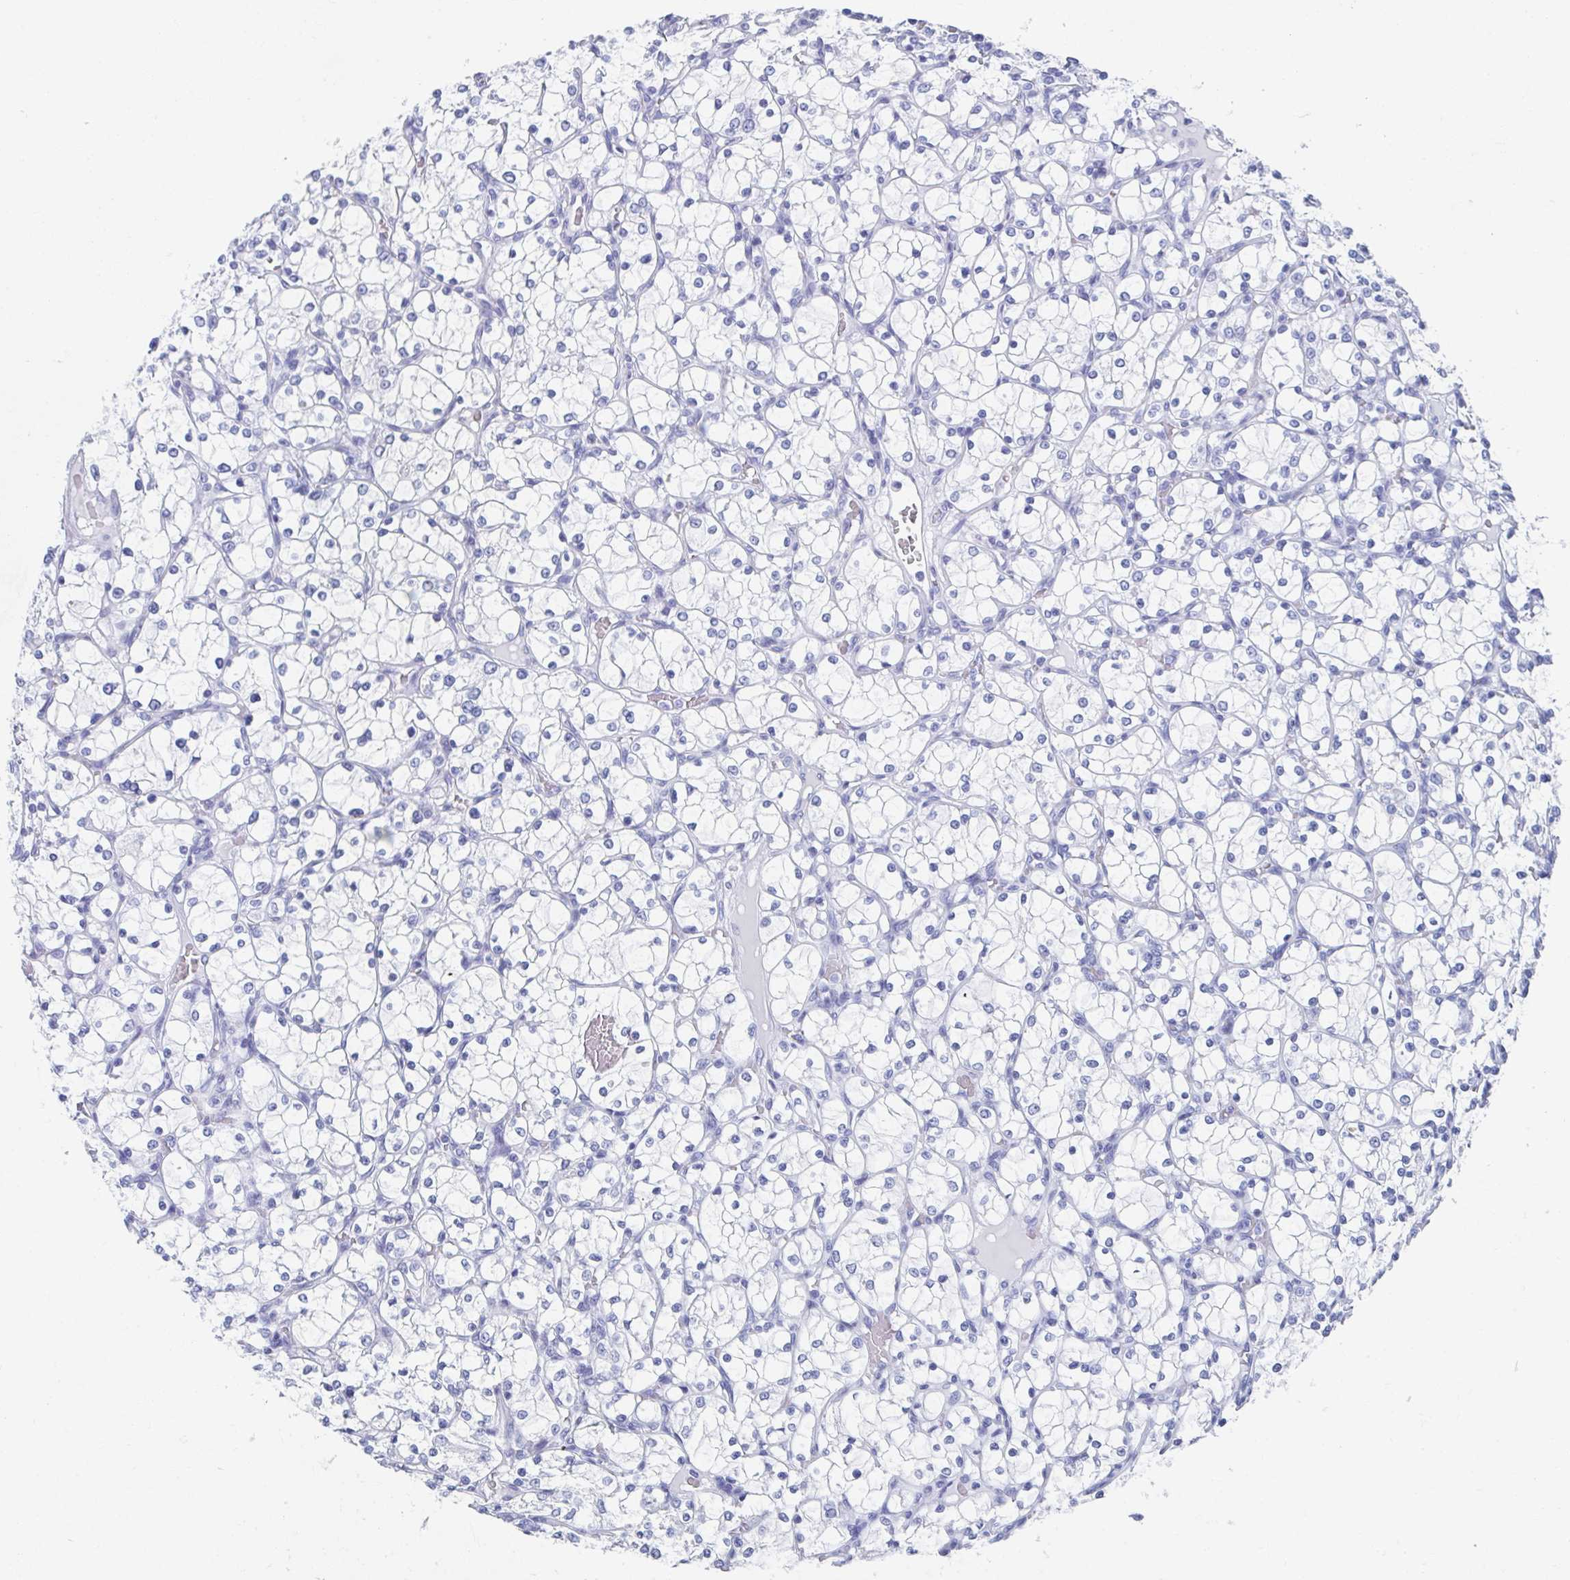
{"staining": {"intensity": "negative", "quantity": "none", "location": "none"}, "tissue": "renal cancer", "cell_type": "Tumor cells", "image_type": "cancer", "snomed": [{"axis": "morphology", "description": "Adenocarcinoma, NOS"}, {"axis": "topography", "description": "Kidney"}], "caption": "An IHC micrograph of adenocarcinoma (renal) is shown. There is no staining in tumor cells of adenocarcinoma (renal). Brightfield microscopy of IHC stained with DAB (3,3'-diaminobenzidine) (brown) and hematoxylin (blue), captured at high magnification.", "gene": "HDGFL1", "patient": {"sex": "female", "age": 69}}